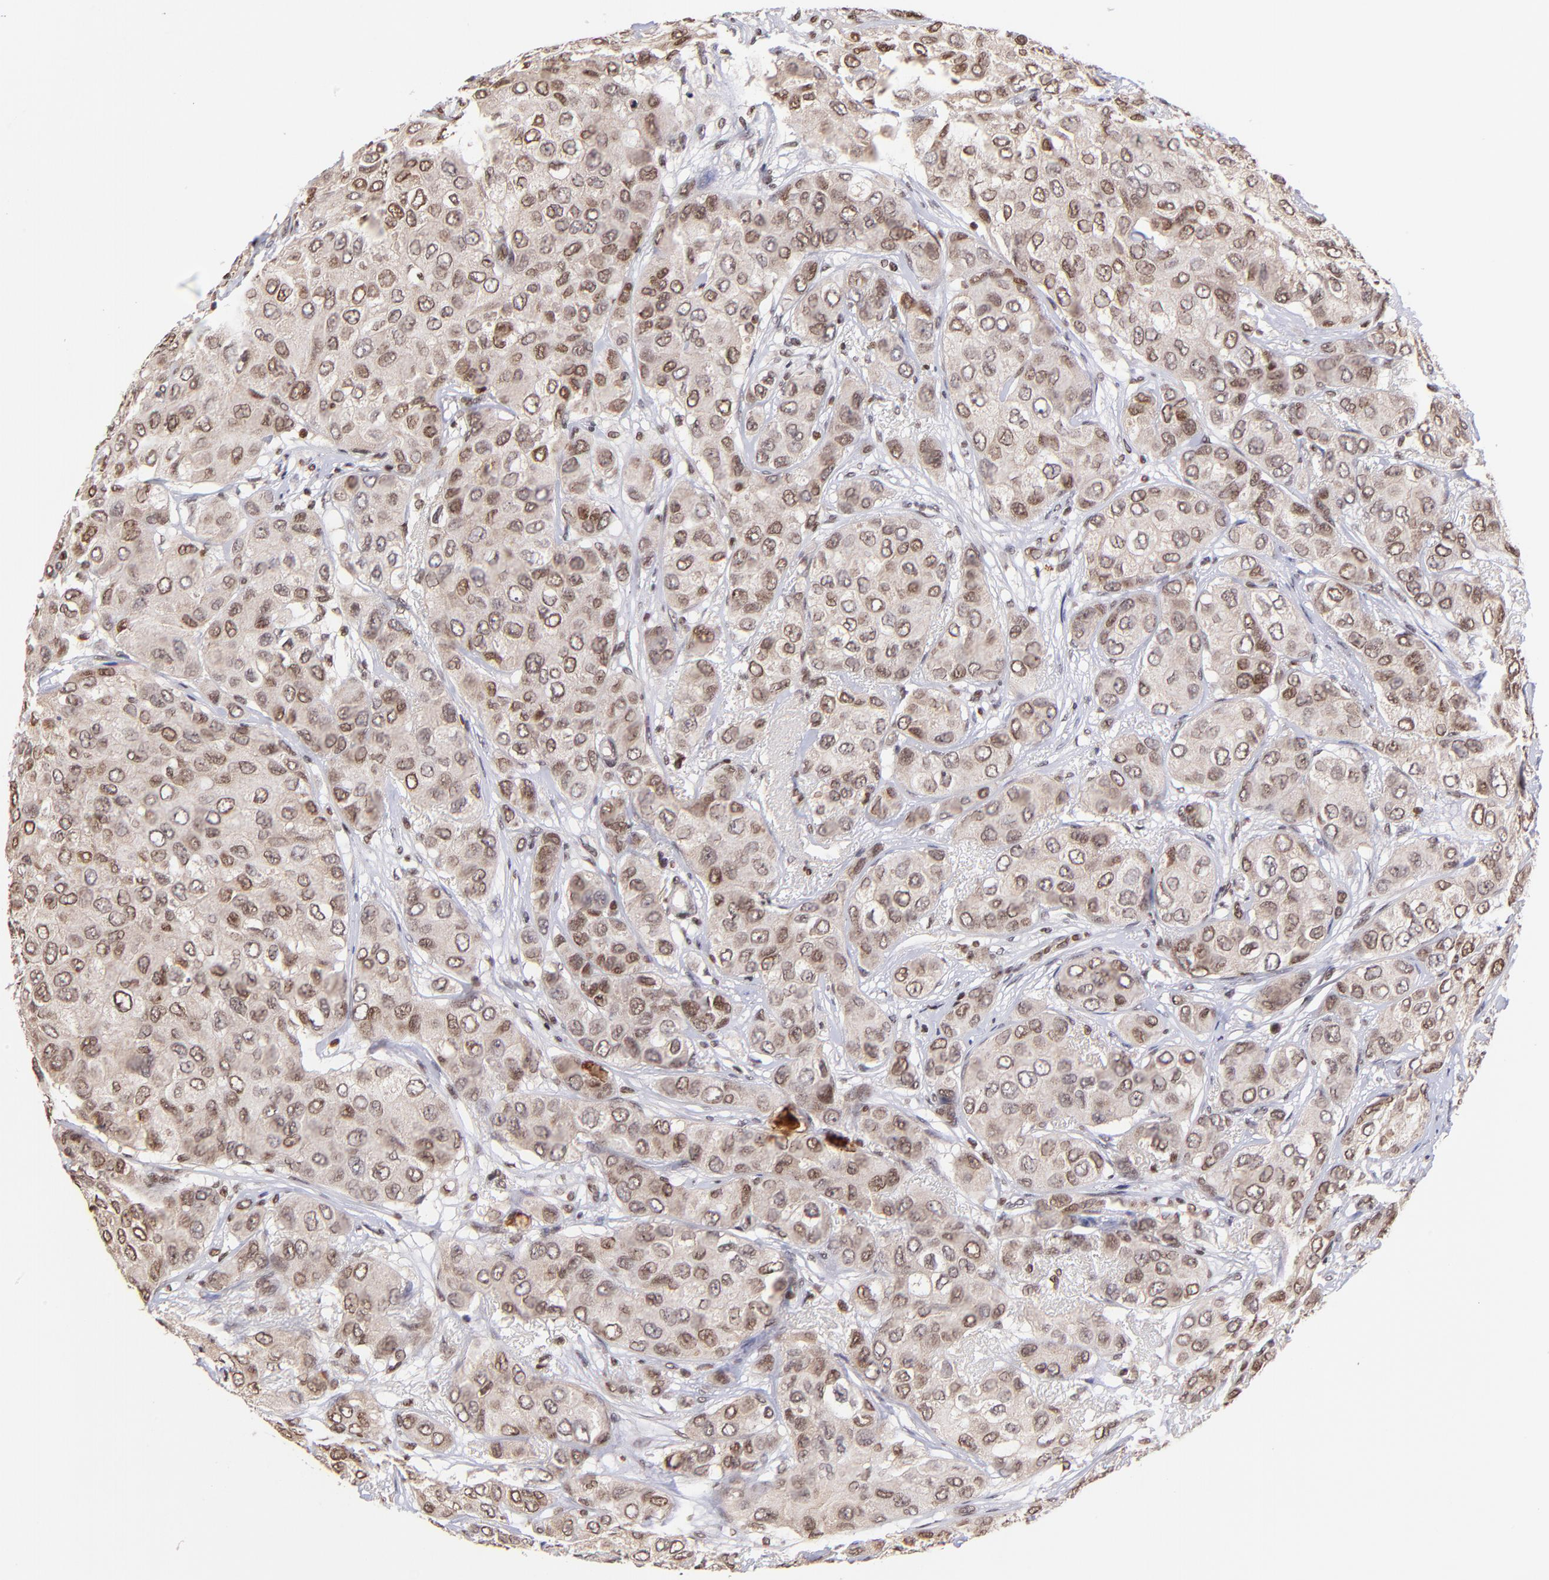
{"staining": {"intensity": "moderate", "quantity": ">75%", "location": "cytoplasmic/membranous,nuclear"}, "tissue": "breast cancer", "cell_type": "Tumor cells", "image_type": "cancer", "snomed": [{"axis": "morphology", "description": "Duct carcinoma"}, {"axis": "topography", "description": "Breast"}], "caption": "Immunohistochemistry of breast cancer reveals medium levels of moderate cytoplasmic/membranous and nuclear positivity in about >75% of tumor cells. (IHC, brightfield microscopy, high magnification).", "gene": "WDR25", "patient": {"sex": "female", "age": 68}}